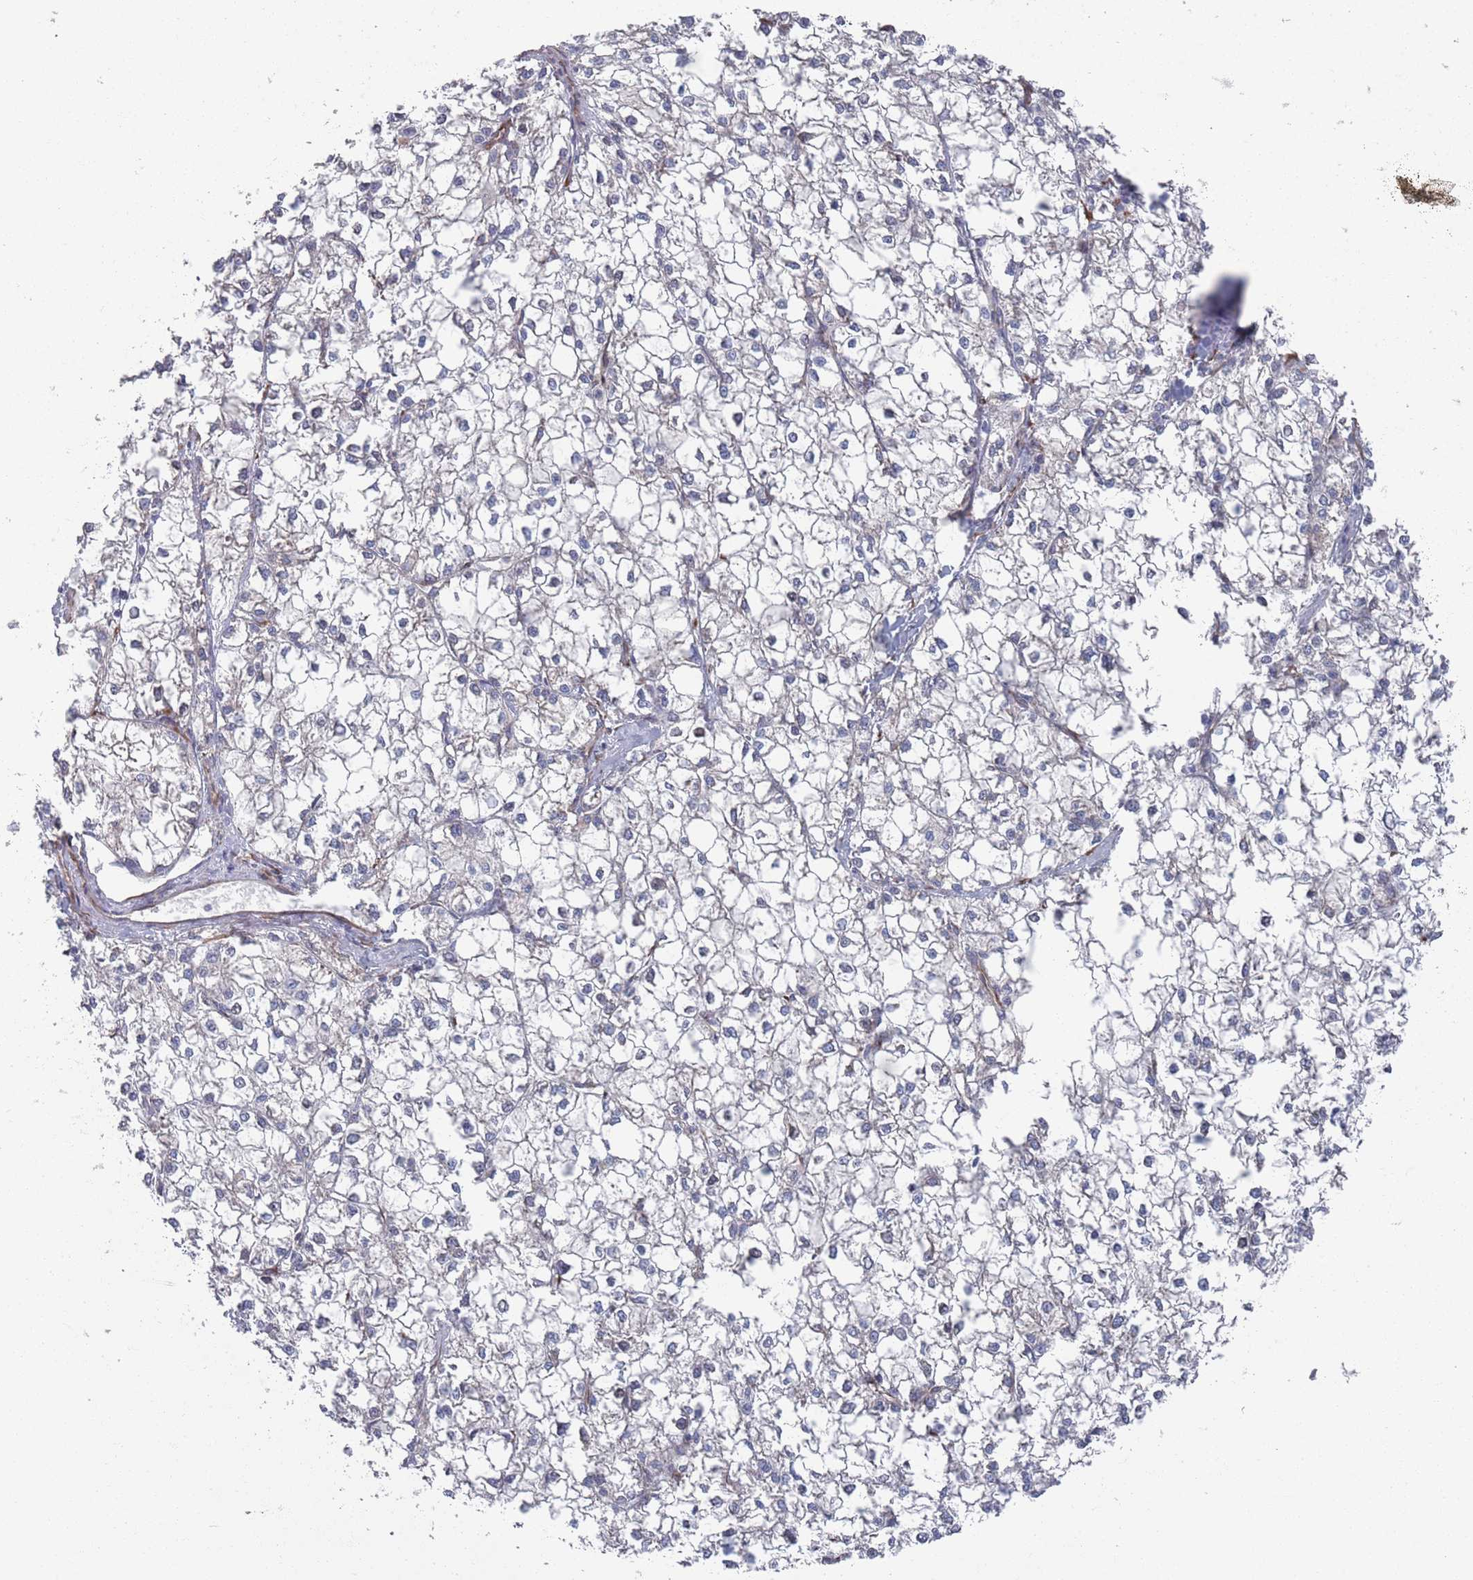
{"staining": {"intensity": "negative", "quantity": "none", "location": "none"}, "tissue": "liver cancer", "cell_type": "Tumor cells", "image_type": "cancer", "snomed": [{"axis": "morphology", "description": "Carcinoma, Hepatocellular, NOS"}, {"axis": "topography", "description": "Liver"}], "caption": "Immunohistochemical staining of liver cancer (hepatocellular carcinoma) shows no significant expression in tumor cells.", "gene": "CCDC106", "patient": {"sex": "female", "age": 43}}